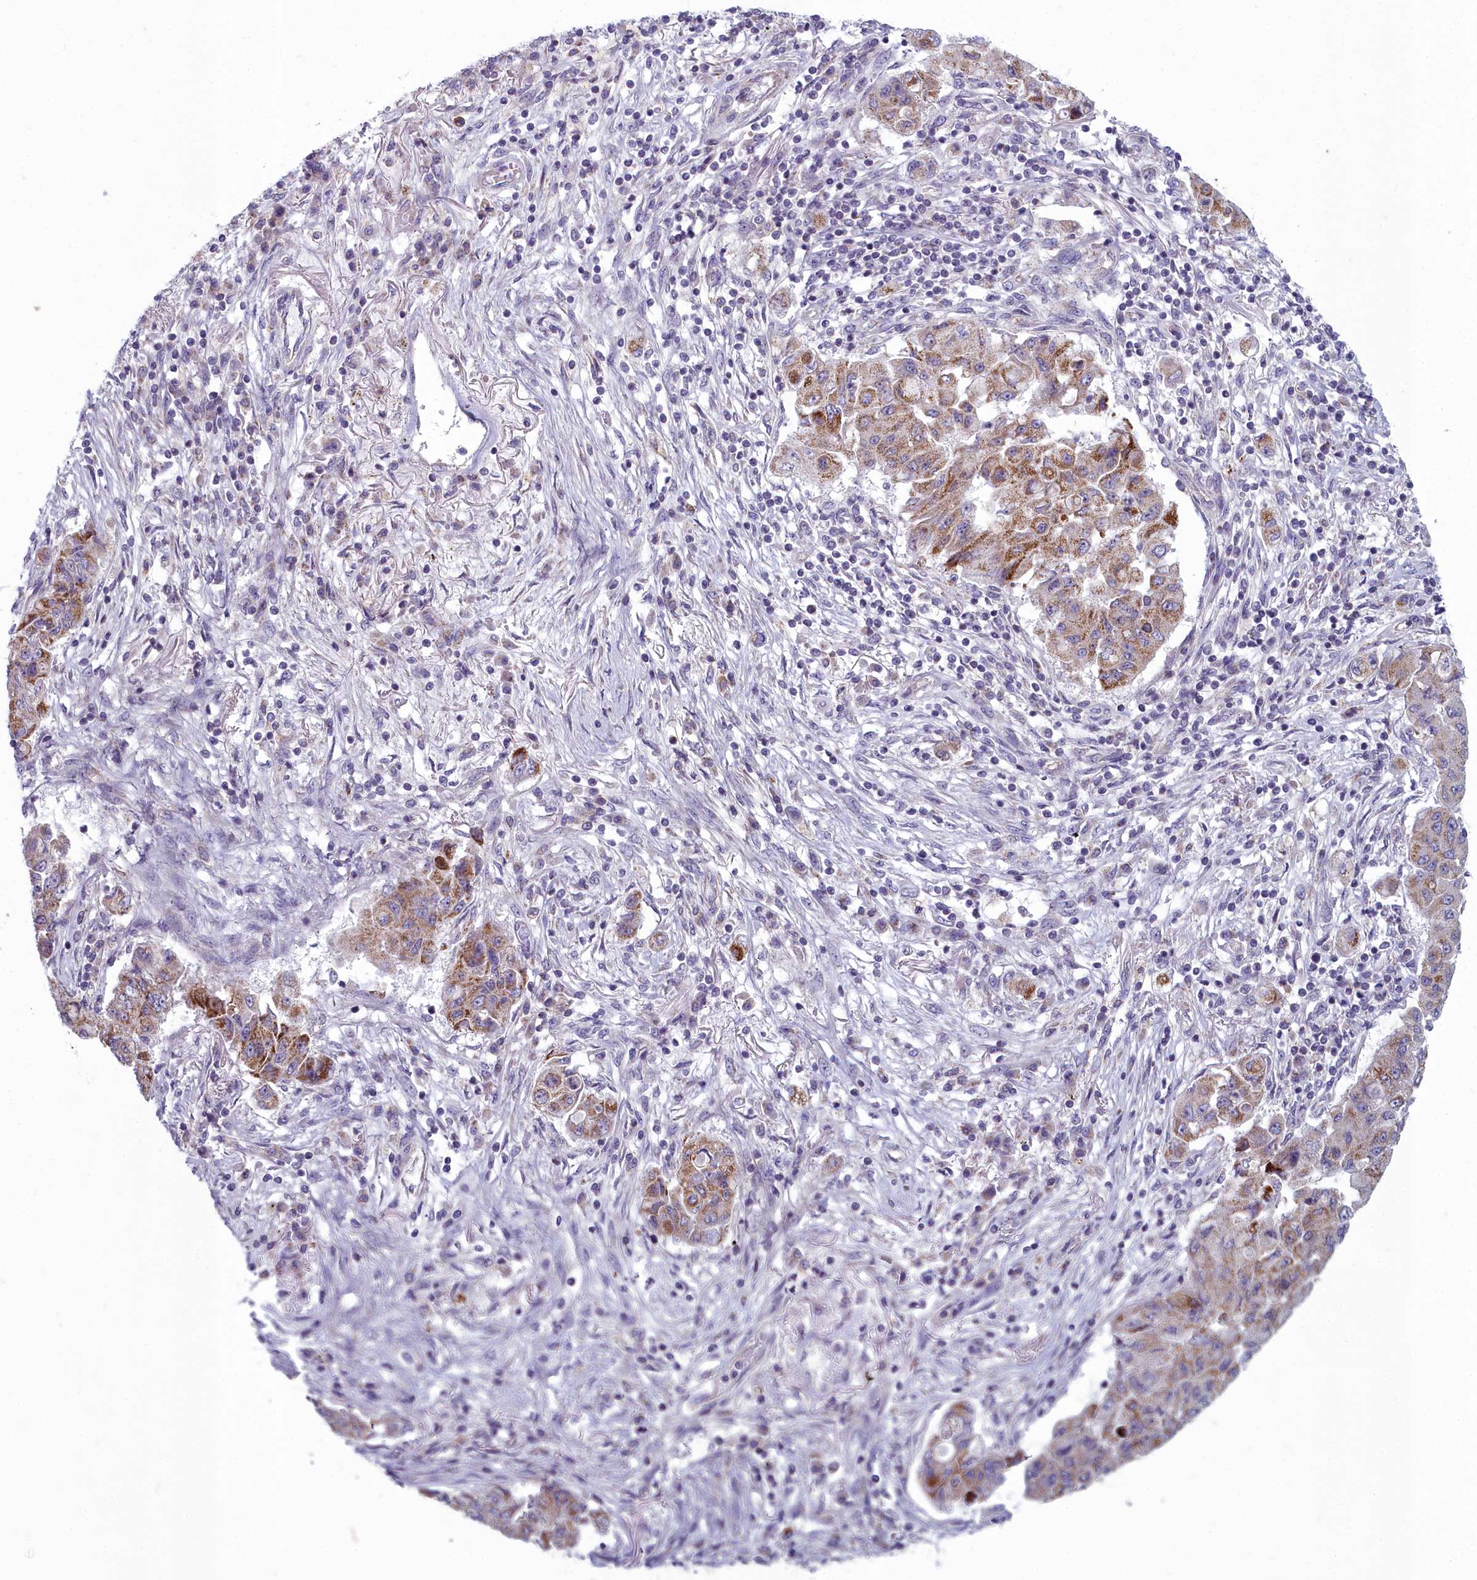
{"staining": {"intensity": "moderate", "quantity": "25%-75%", "location": "cytoplasmic/membranous"}, "tissue": "lung cancer", "cell_type": "Tumor cells", "image_type": "cancer", "snomed": [{"axis": "morphology", "description": "Squamous cell carcinoma, NOS"}, {"axis": "topography", "description": "Lung"}], "caption": "There is medium levels of moderate cytoplasmic/membranous expression in tumor cells of lung squamous cell carcinoma, as demonstrated by immunohistochemical staining (brown color).", "gene": "INSYN2A", "patient": {"sex": "male", "age": 74}}